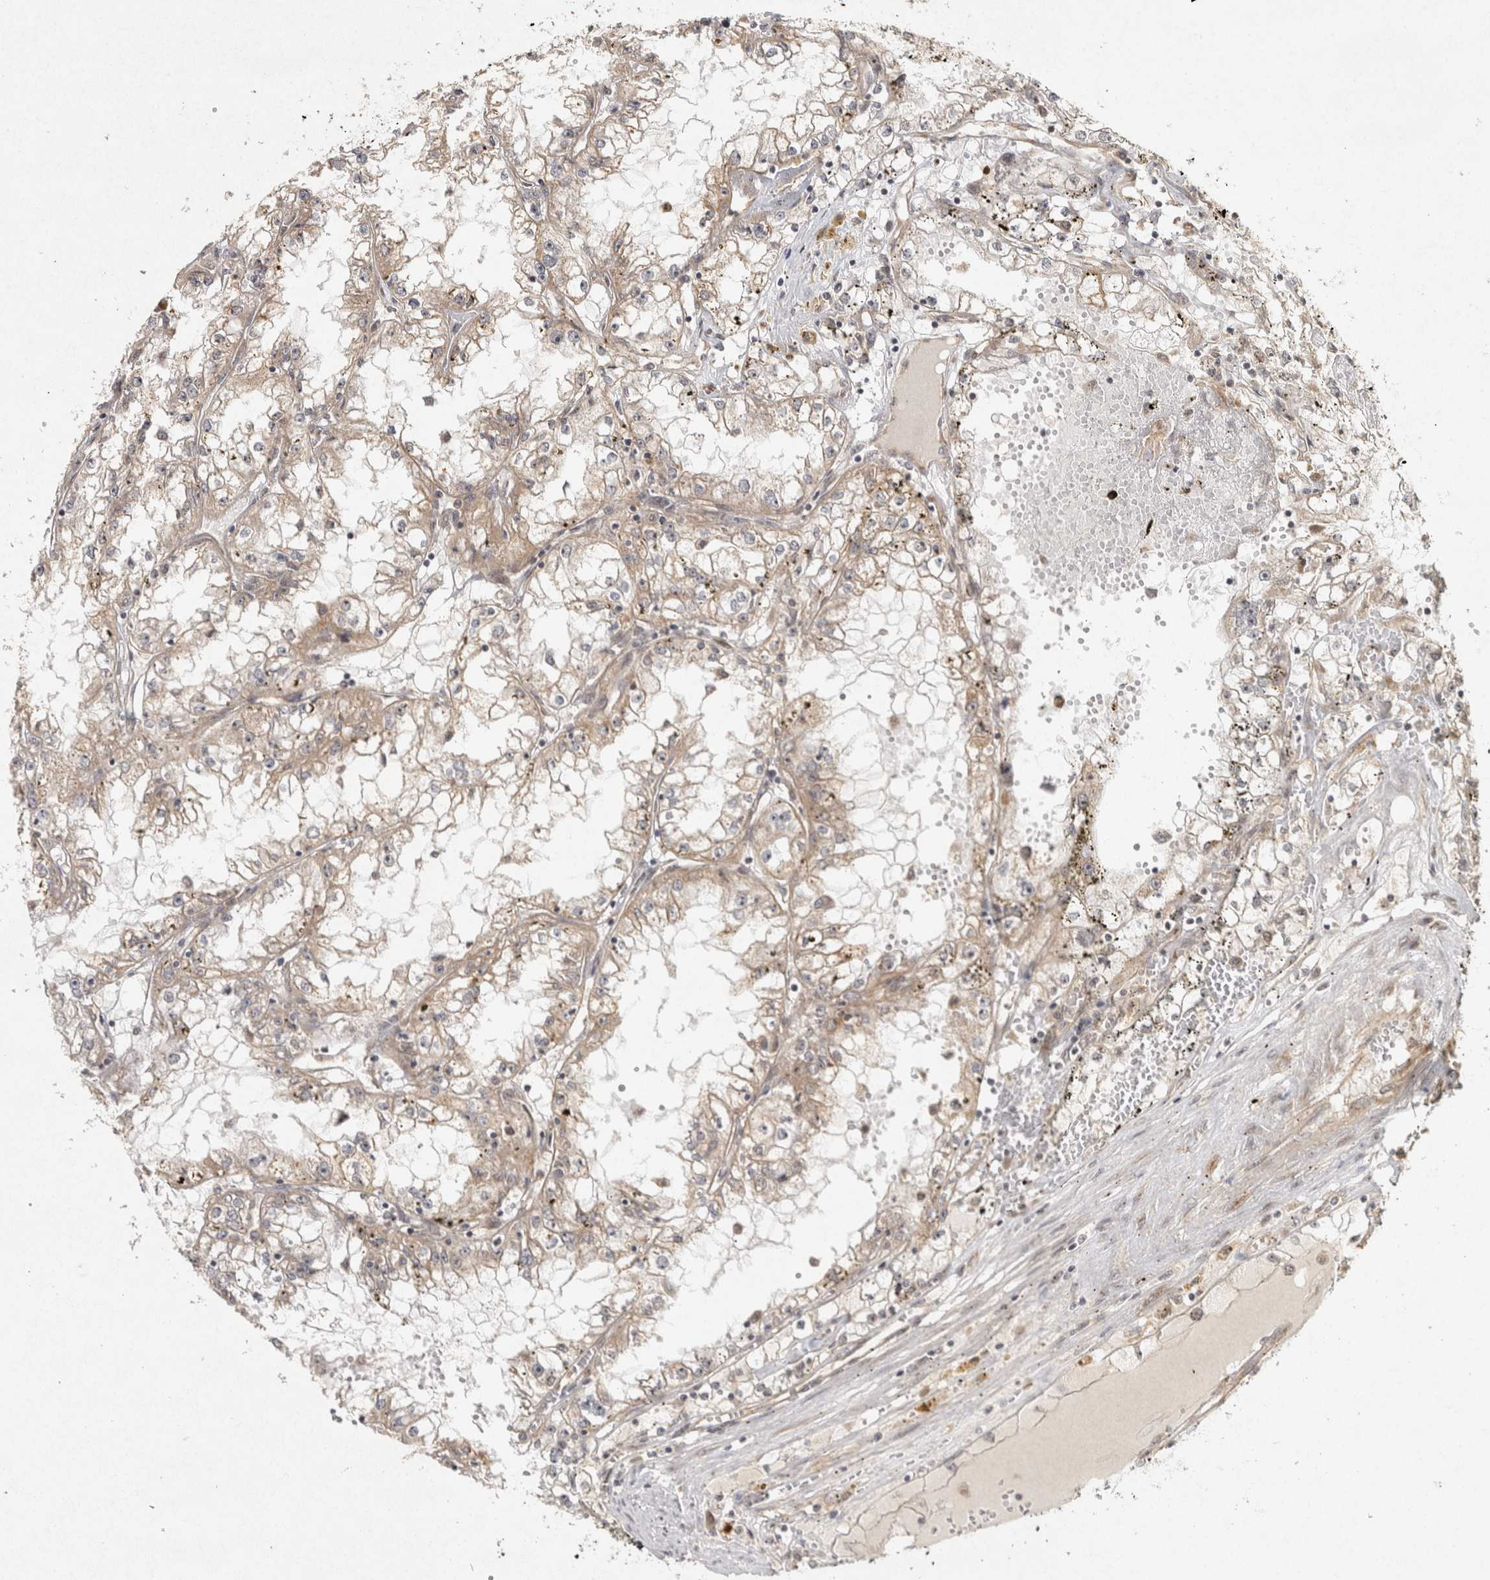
{"staining": {"intensity": "weak", "quantity": "<25%", "location": "cytoplasmic/membranous"}, "tissue": "renal cancer", "cell_type": "Tumor cells", "image_type": "cancer", "snomed": [{"axis": "morphology", "description": "Adenocarcinoma, NOS"}, {"axis": "topography", "description": "Kidney"}], "caption": "This is an immunohistochemistry (IHC) micrograph of adenocarcinoma (renal). There is no expression in tumor cells.", "gene": "CAMSAP2", "patient": {"sex": "male", "age": 56}}